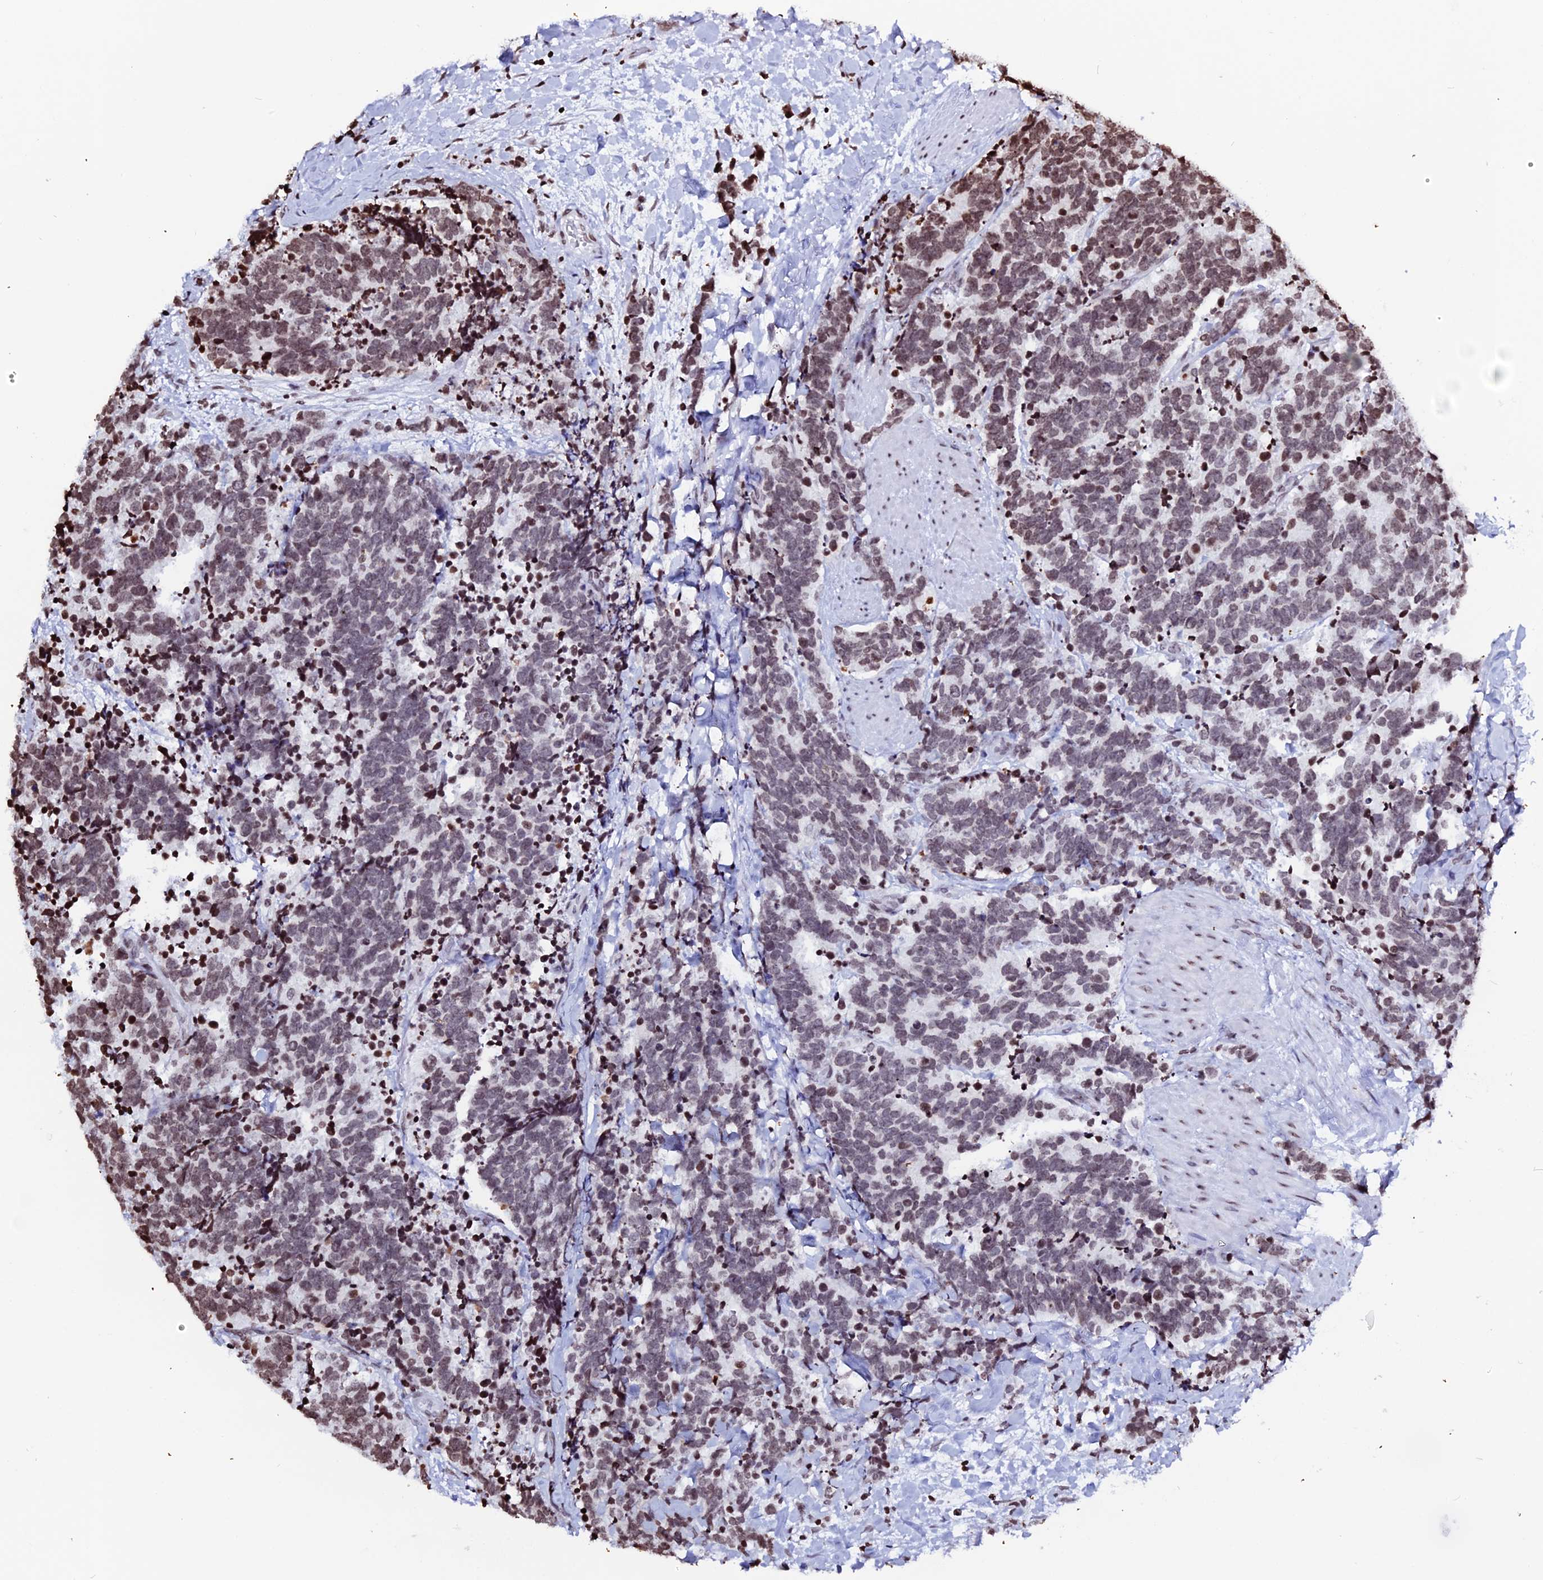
{"staining": {"intensity": "moderate", "quantity": ">75%", "location": "nuclear"}, "tissue": "carcinoid", "cell_type": "Tumor cells", "image_type": "cancer", "snomed": [{"axis": "morphology", "description": "Carcinoma, NOS"}, {"axis": "morphology", "description": "Carcinoid, malignant, NOS"}, {"axis": "topography", "description": "Prostate"}], "caption": "Moderate nuclear protein expression is identified in about >75% of tumor cells in carcinoid.", "gene": "MACROH2A2", "patient": {"sex": "male", "age": 57}}